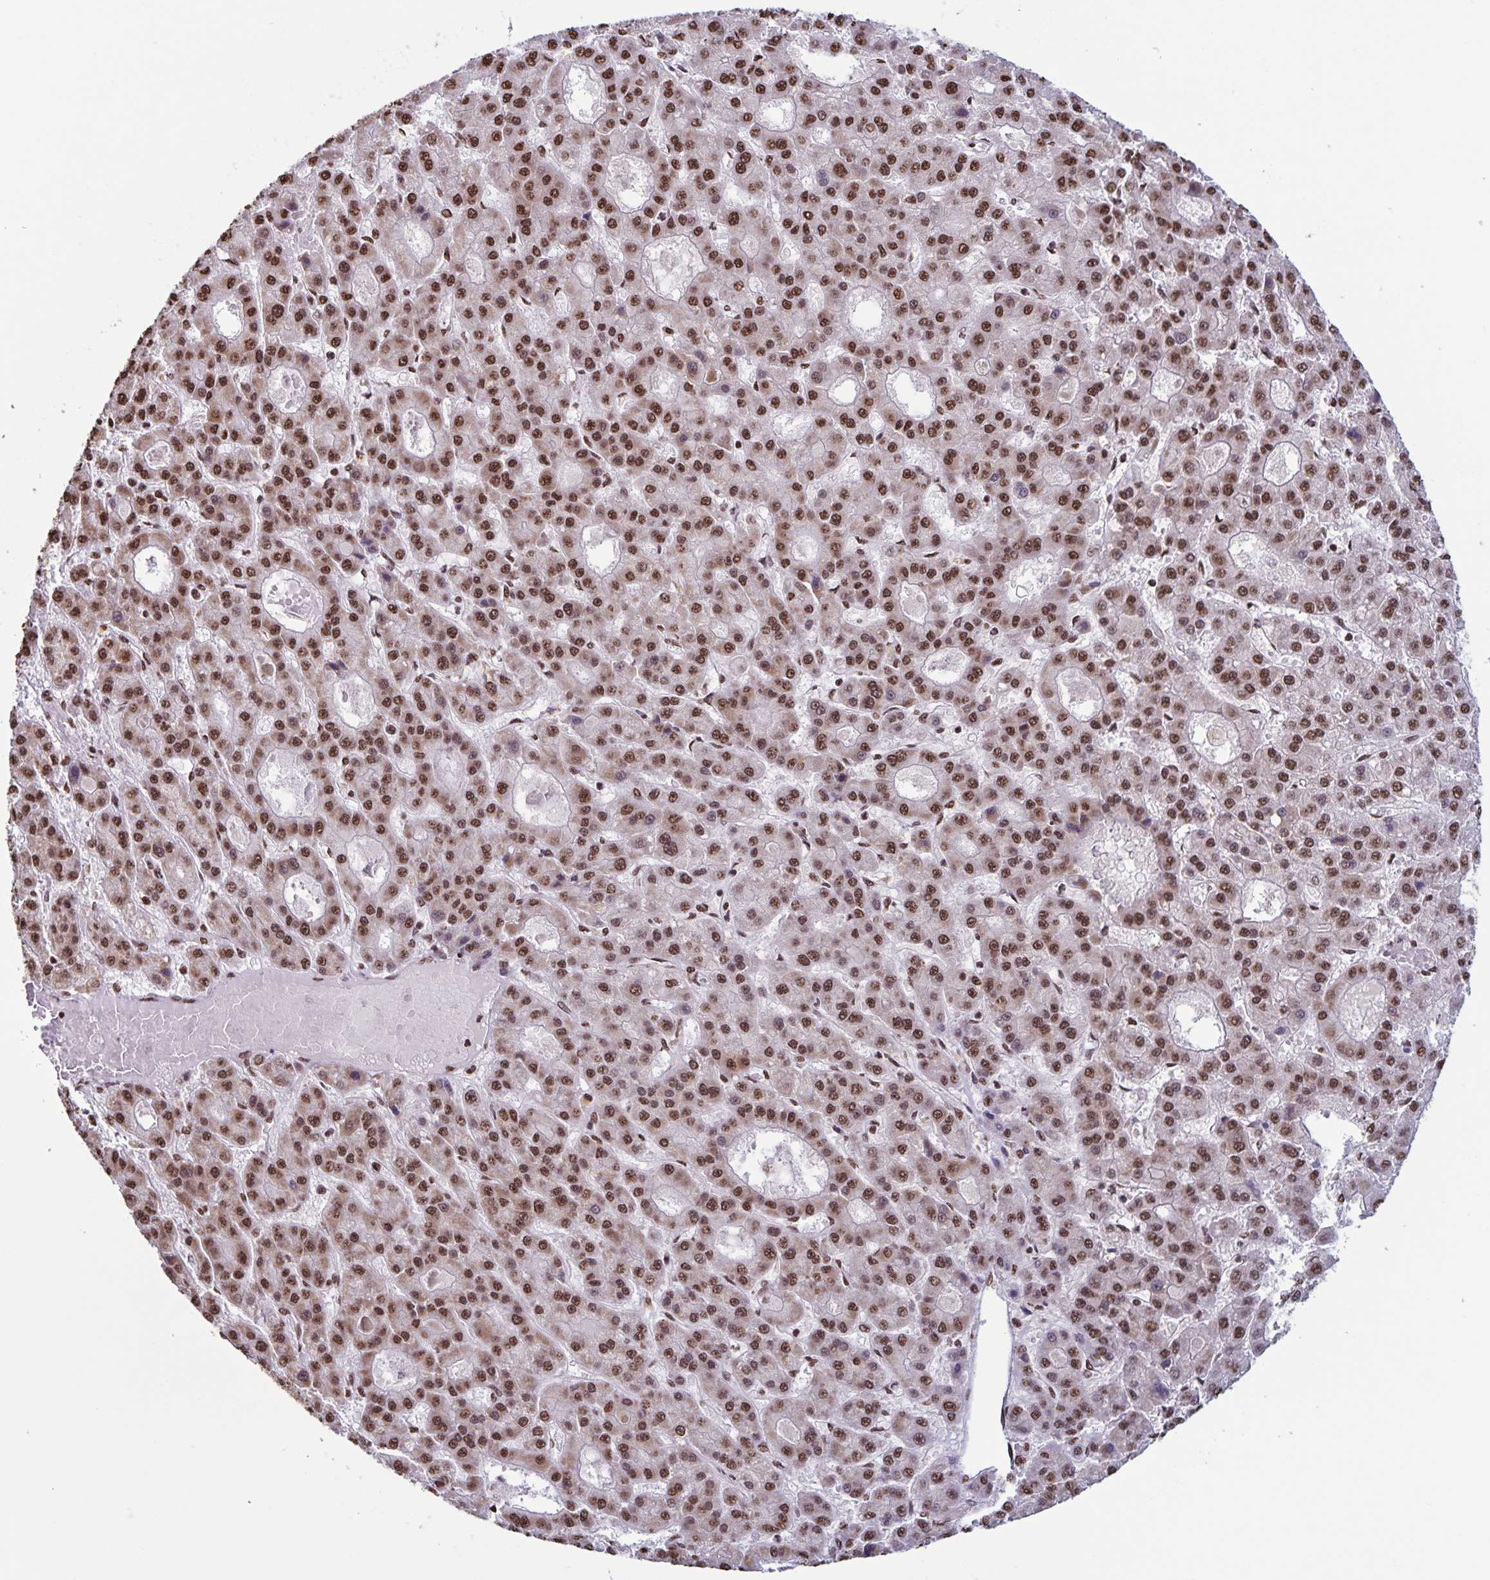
{"staining": {"intensity": "moderate", "quantity": ">75%", "location": "nuclear"}, "tissue": "liver cancer", "cell_type": "Tumor cells", "image_type": "cancer", "snomed": [{"axis": "morphology", "description": "Carcinoma, Hepatocellular, NOS"}, {"axis": "topography", "description": "Liver"}], "caption": "Human hepatocellular carcinoma (liver) stained for a protein (brown) demonstrates moderate nuclear positive staining in about >75% of tumor cells.", "gene": "DUT", "patient": {"sex": "male", "age": 70}}